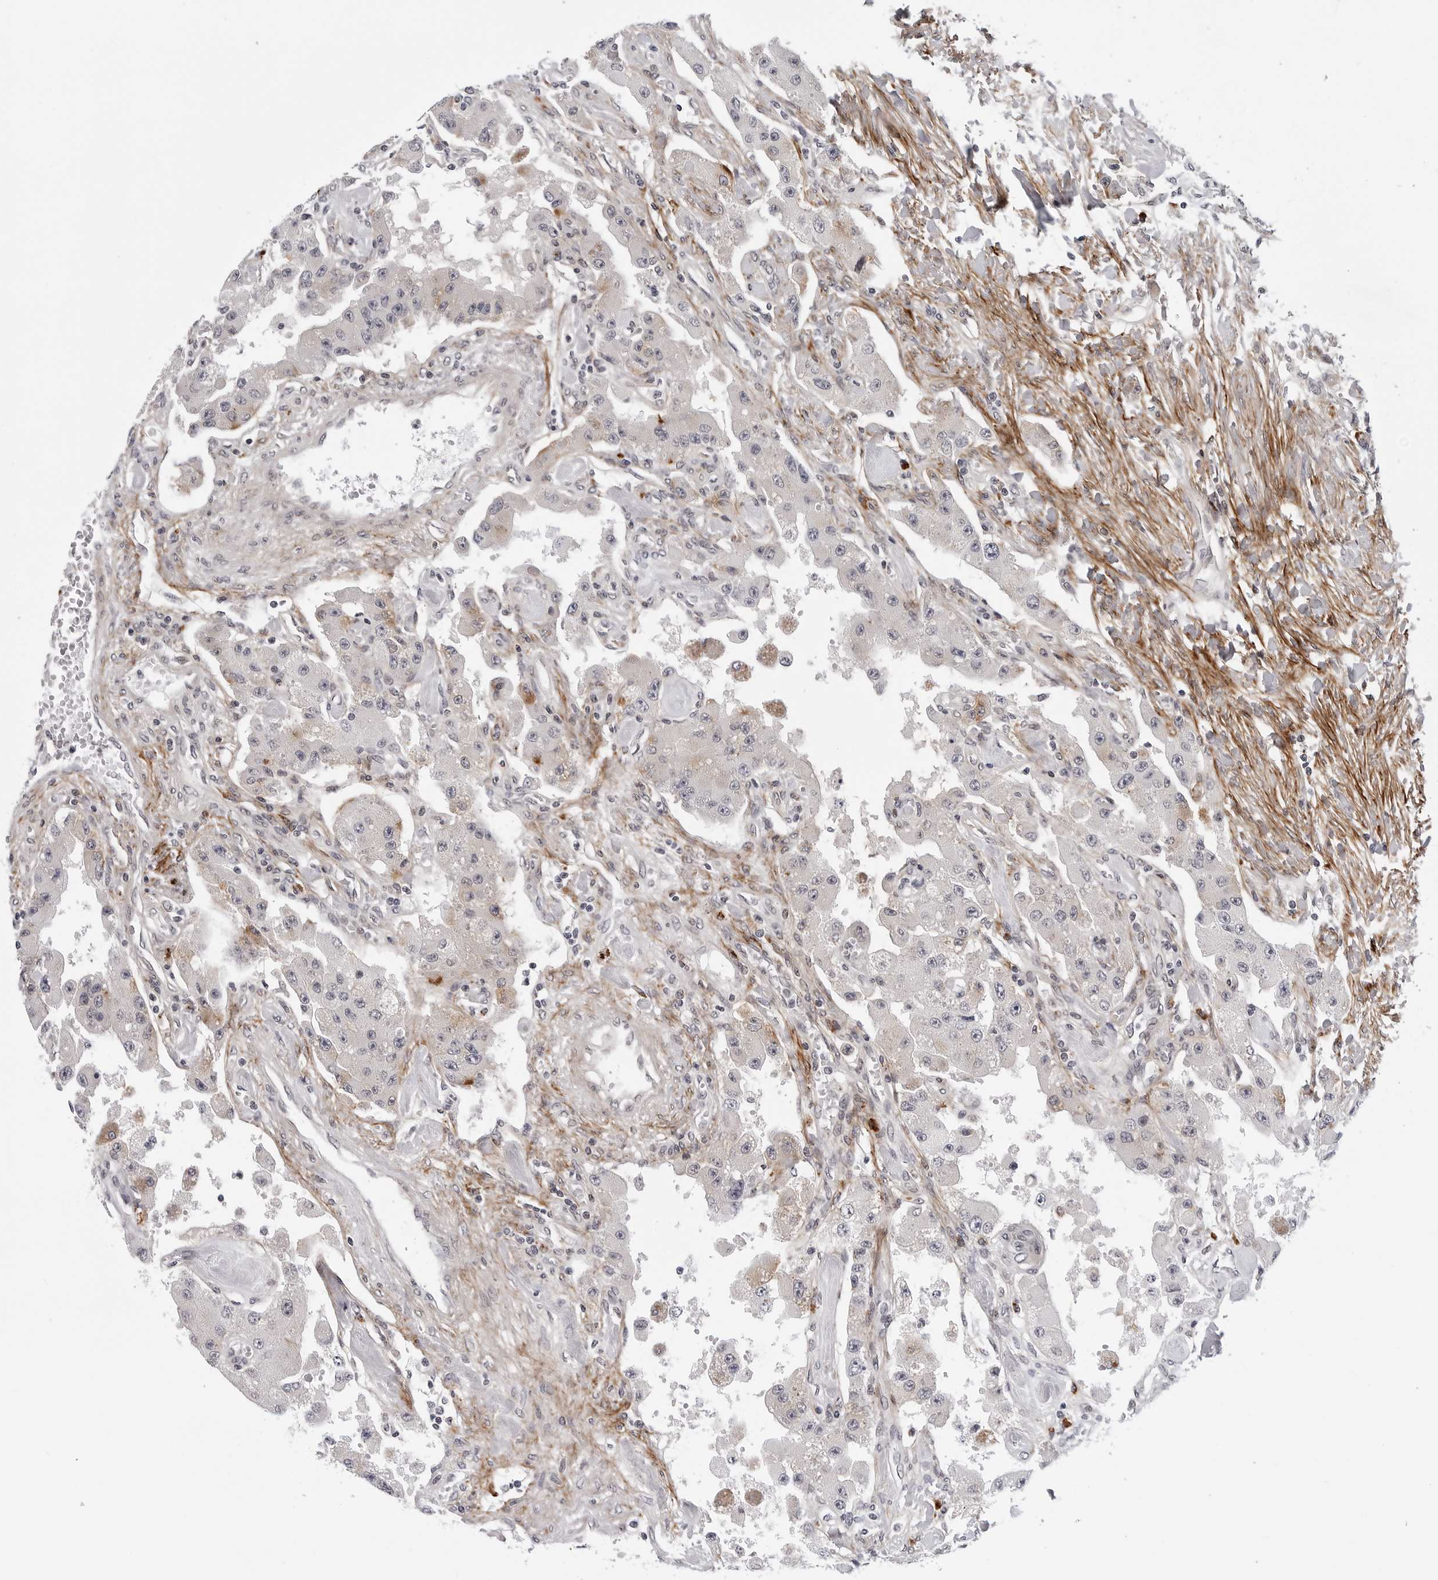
{"staining": {"intensity": "negative", "quantity": "none", "location": "none"}, "tissue": "carcinoid", "cell_type": "Tumor cells", "image_type": "cancer", "snomed": [{"axis": "morphology", "description": "Carcinoid, malignant, NOS"}, {"axis": "topography", "description": "Pancreas"}], "caption": "Carcinoid (malignant) was stained to show a protein in brown. There is no significant expression in tumor cells.", "gene": "KIAA1614", "patient": {"sex": "male", "age": 41}}